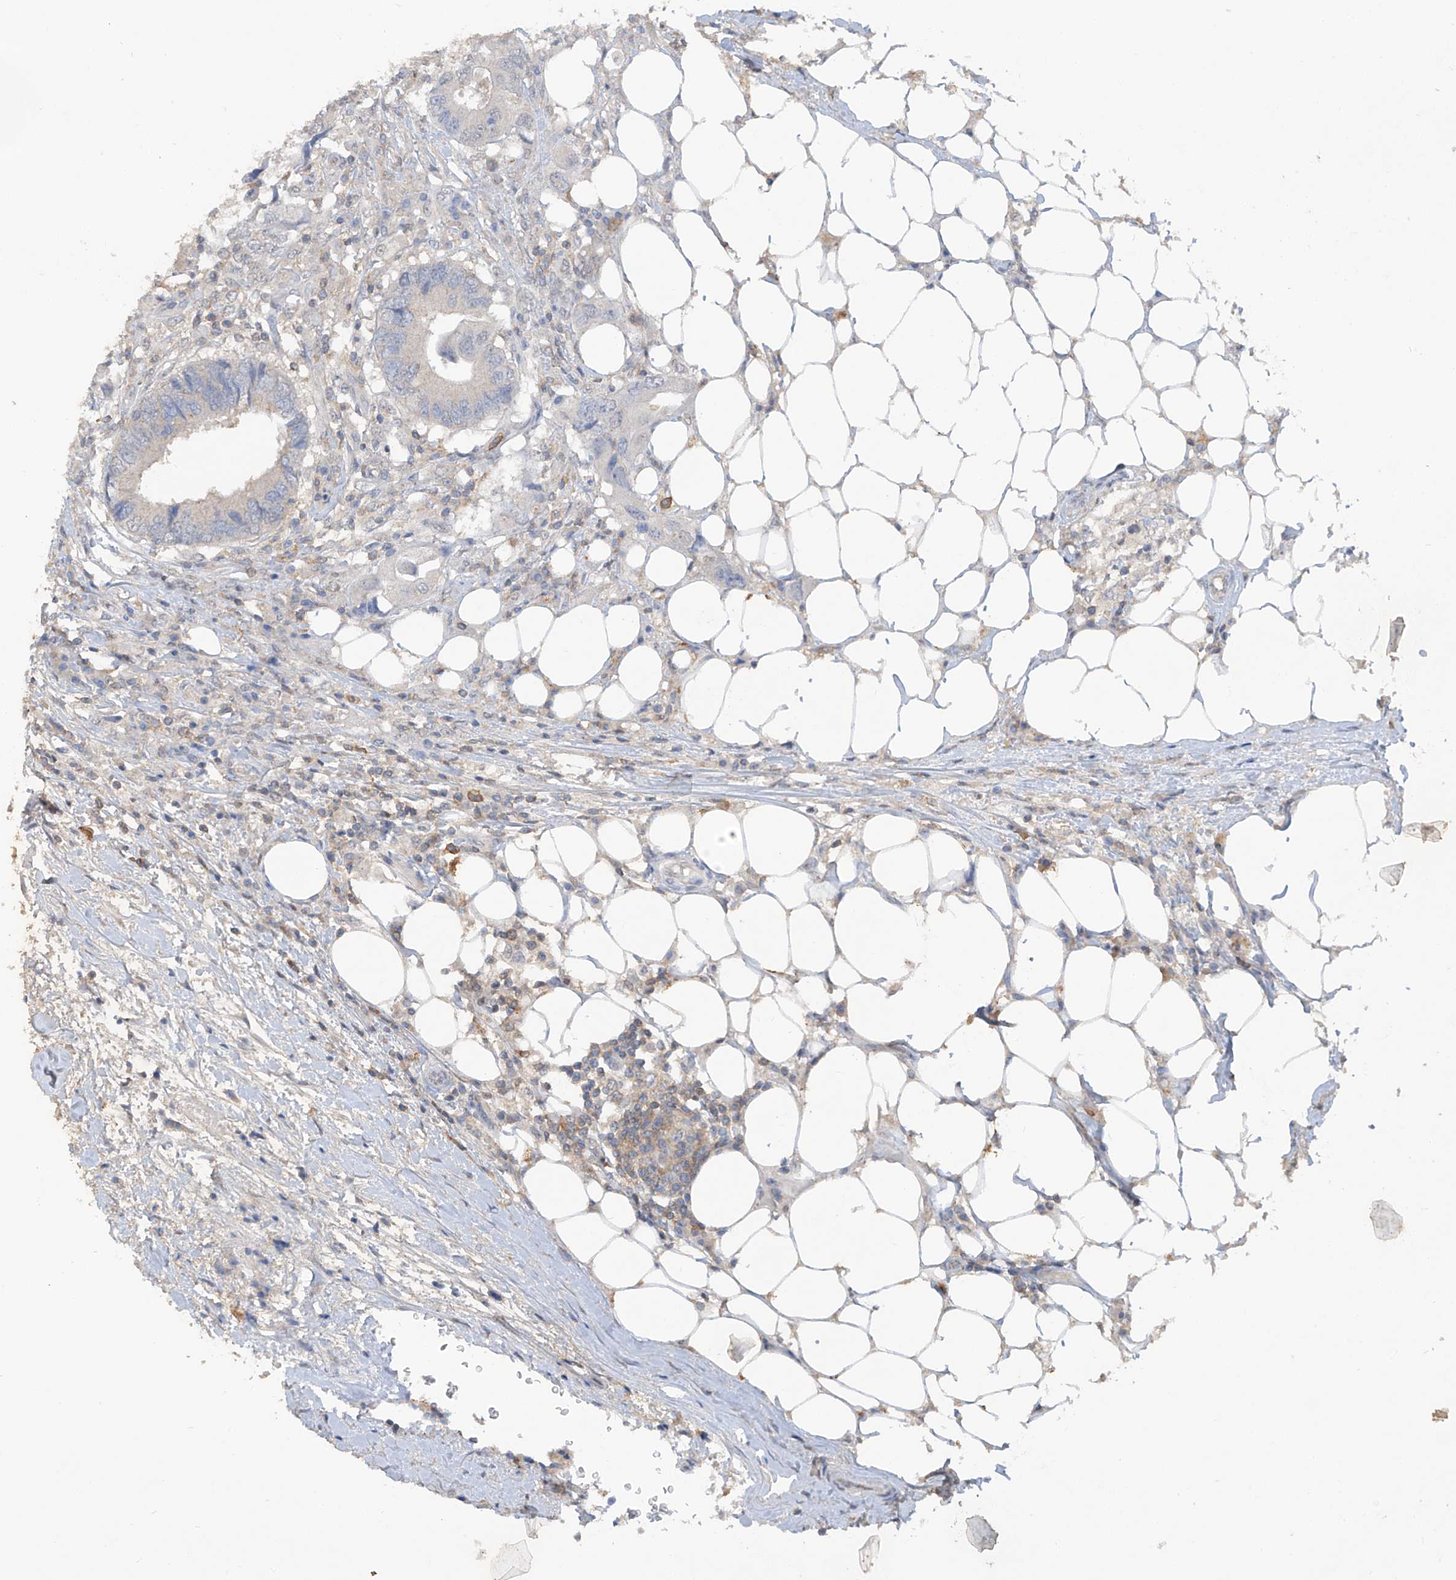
{"staining": {"intensity": "negative", "quantity": "none", "location": "none"}, "tissue": "colorectal cancer", "cell_type": "Tumor cells", "image_type": "cancer", "snomed": [{"axis": "morphology", "description": "Adenocarcinoma, NOS"}, {"axis": "topography", "description": "Colon"}], "caption": "A micrograph of colorectal adenocarcinoma stained for a protein exhibits no brown staining in tumor cells. Brightfield microscopy of immunohistochemistry (IHC) stained with DAB (3,3'-diaminobenzidine) (brown) and hematoxylin (blue), captured at high magnification.", "gene": "HAS3", "patient": {"sex": "male", "age": 71}}